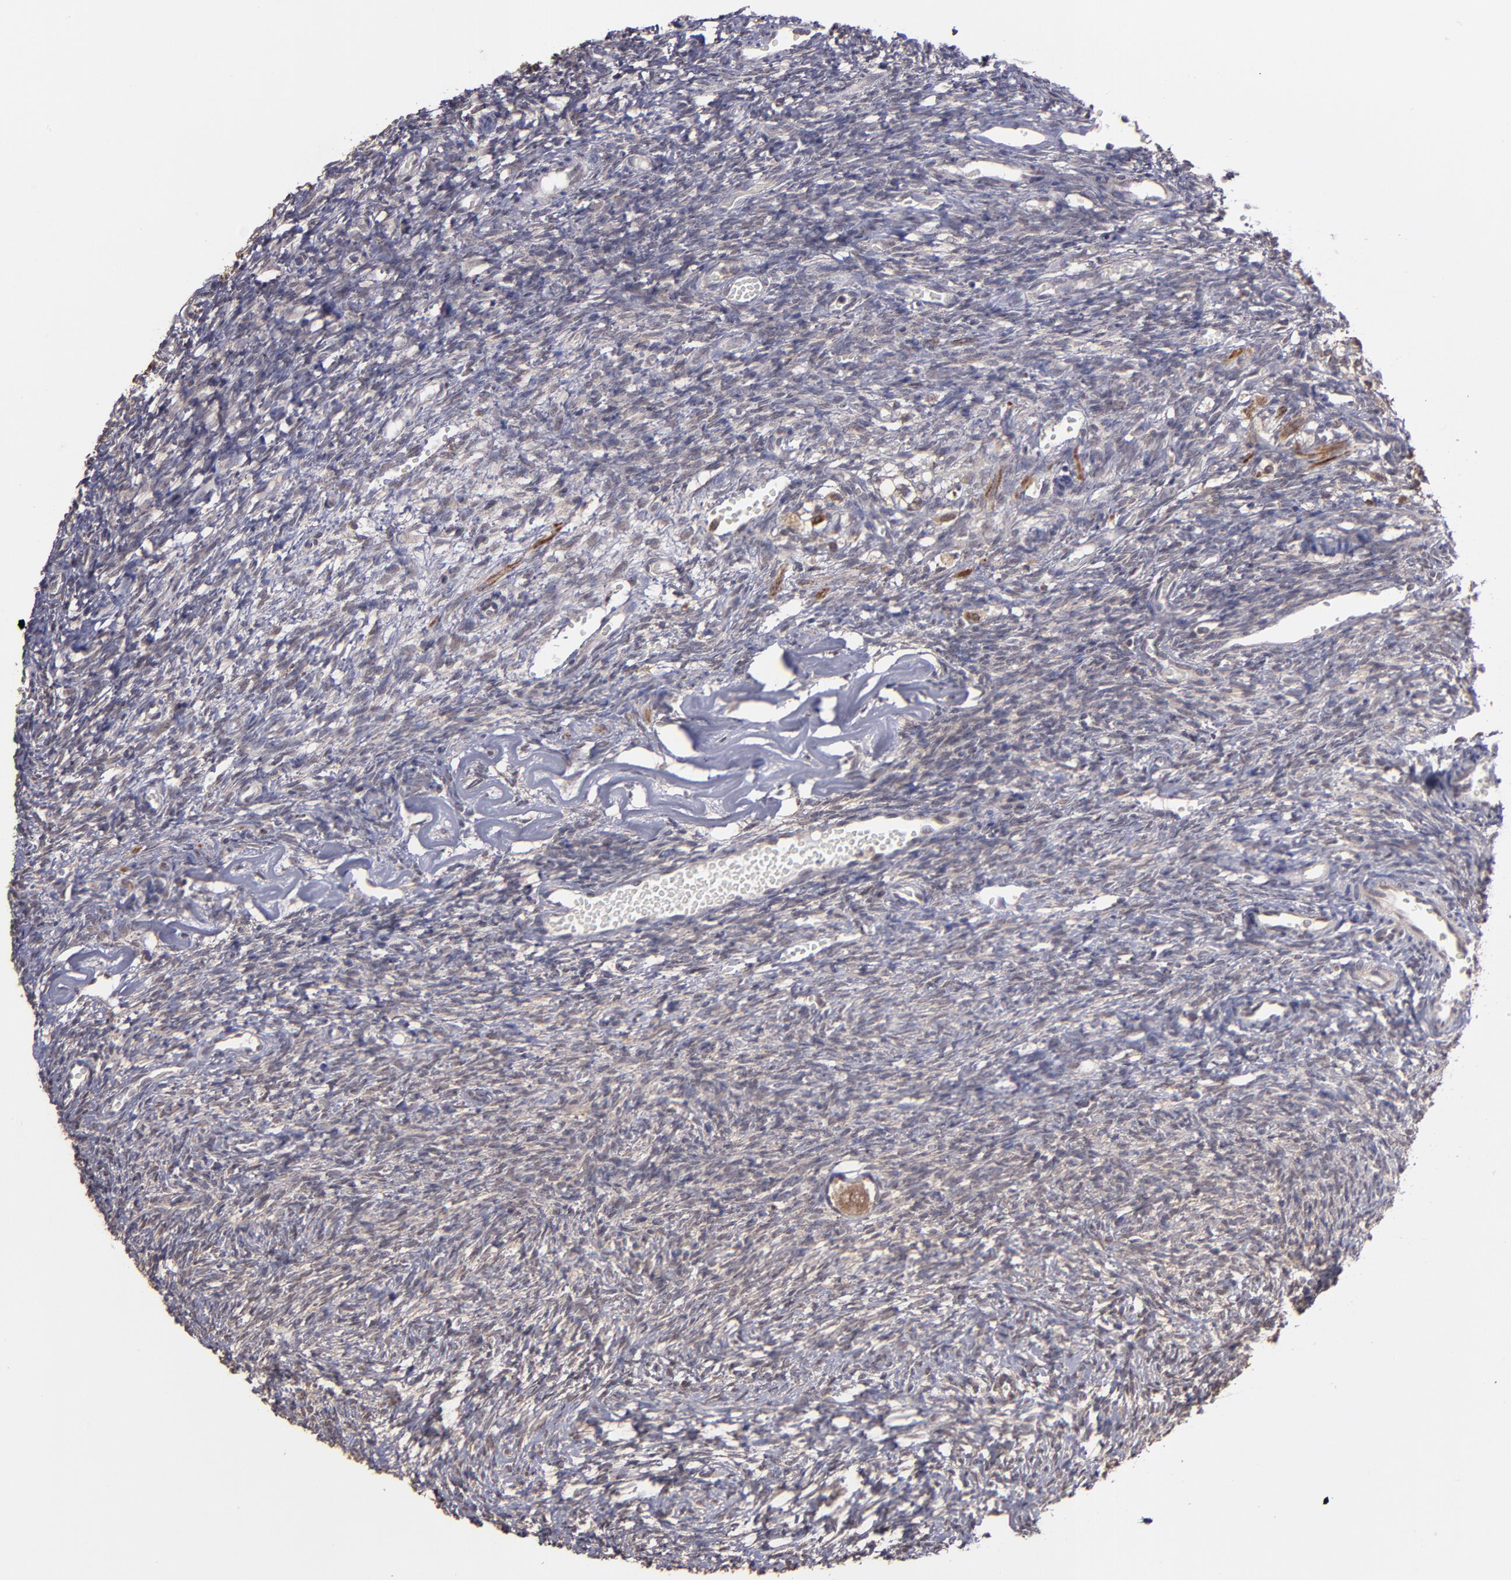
{"staining": {"intensity": "moderate", "quantity": "25%-75%", "location": "cytoplasmic/membranous,nuclear"}, "tissue": "ovary", "cell_type": "Follicle cells", "image_type": "normal", "snomed": [{"axis": "morphology", "description": "Normal tissue, NOS"}, {"axis": "topography", "description": "Ovary"}], "caption": "Follicle cells display medium levels of moderate cytoplasmic/membranous,nuclear staining in about 25%-75% of cells in normal human ovary.", "gene": "SIPA1L1", "patient": {"sex": "female", "age": 35}}